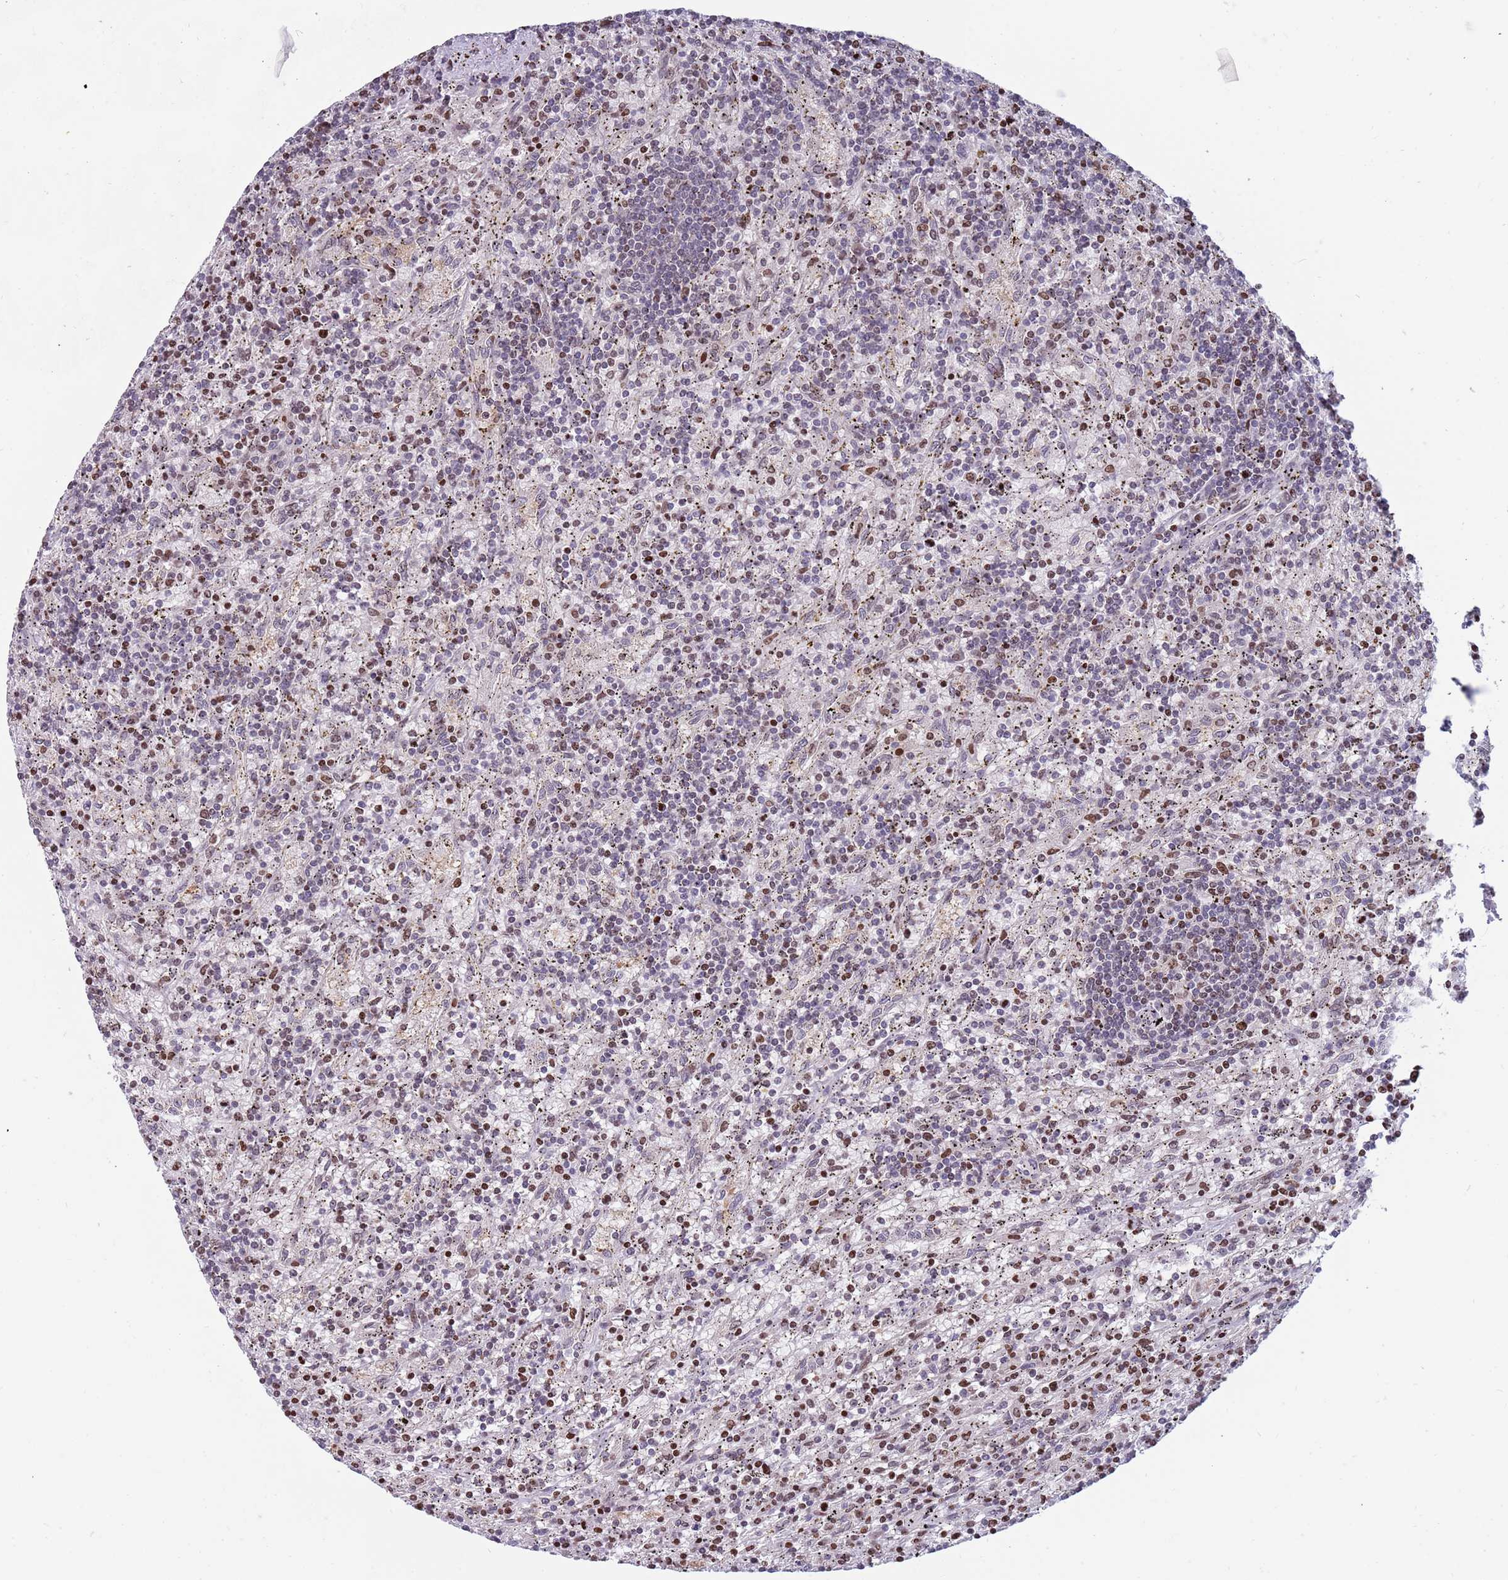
{"staining": {"intensity": "negative", "quantity": "none", "location": "none"}, "tissue": "lymphoma", "cell_type": "Tumor cells", "image_type": "cancer", "snomed": [{"axis": "morphology", "description": "Malignant lymphoma, non-Hodgkin's type, Low grade"}, {"axis": "topography", "description": "Spleen"}], "caption": "This is an immunohistochemistry (IHC) image of low-grade malignant lymphoma, non-Hodgkin's type. There is no expression in tumor cells.", "gene": "ARHGEF5", "patient": {"sex": "male", "age": 76}}